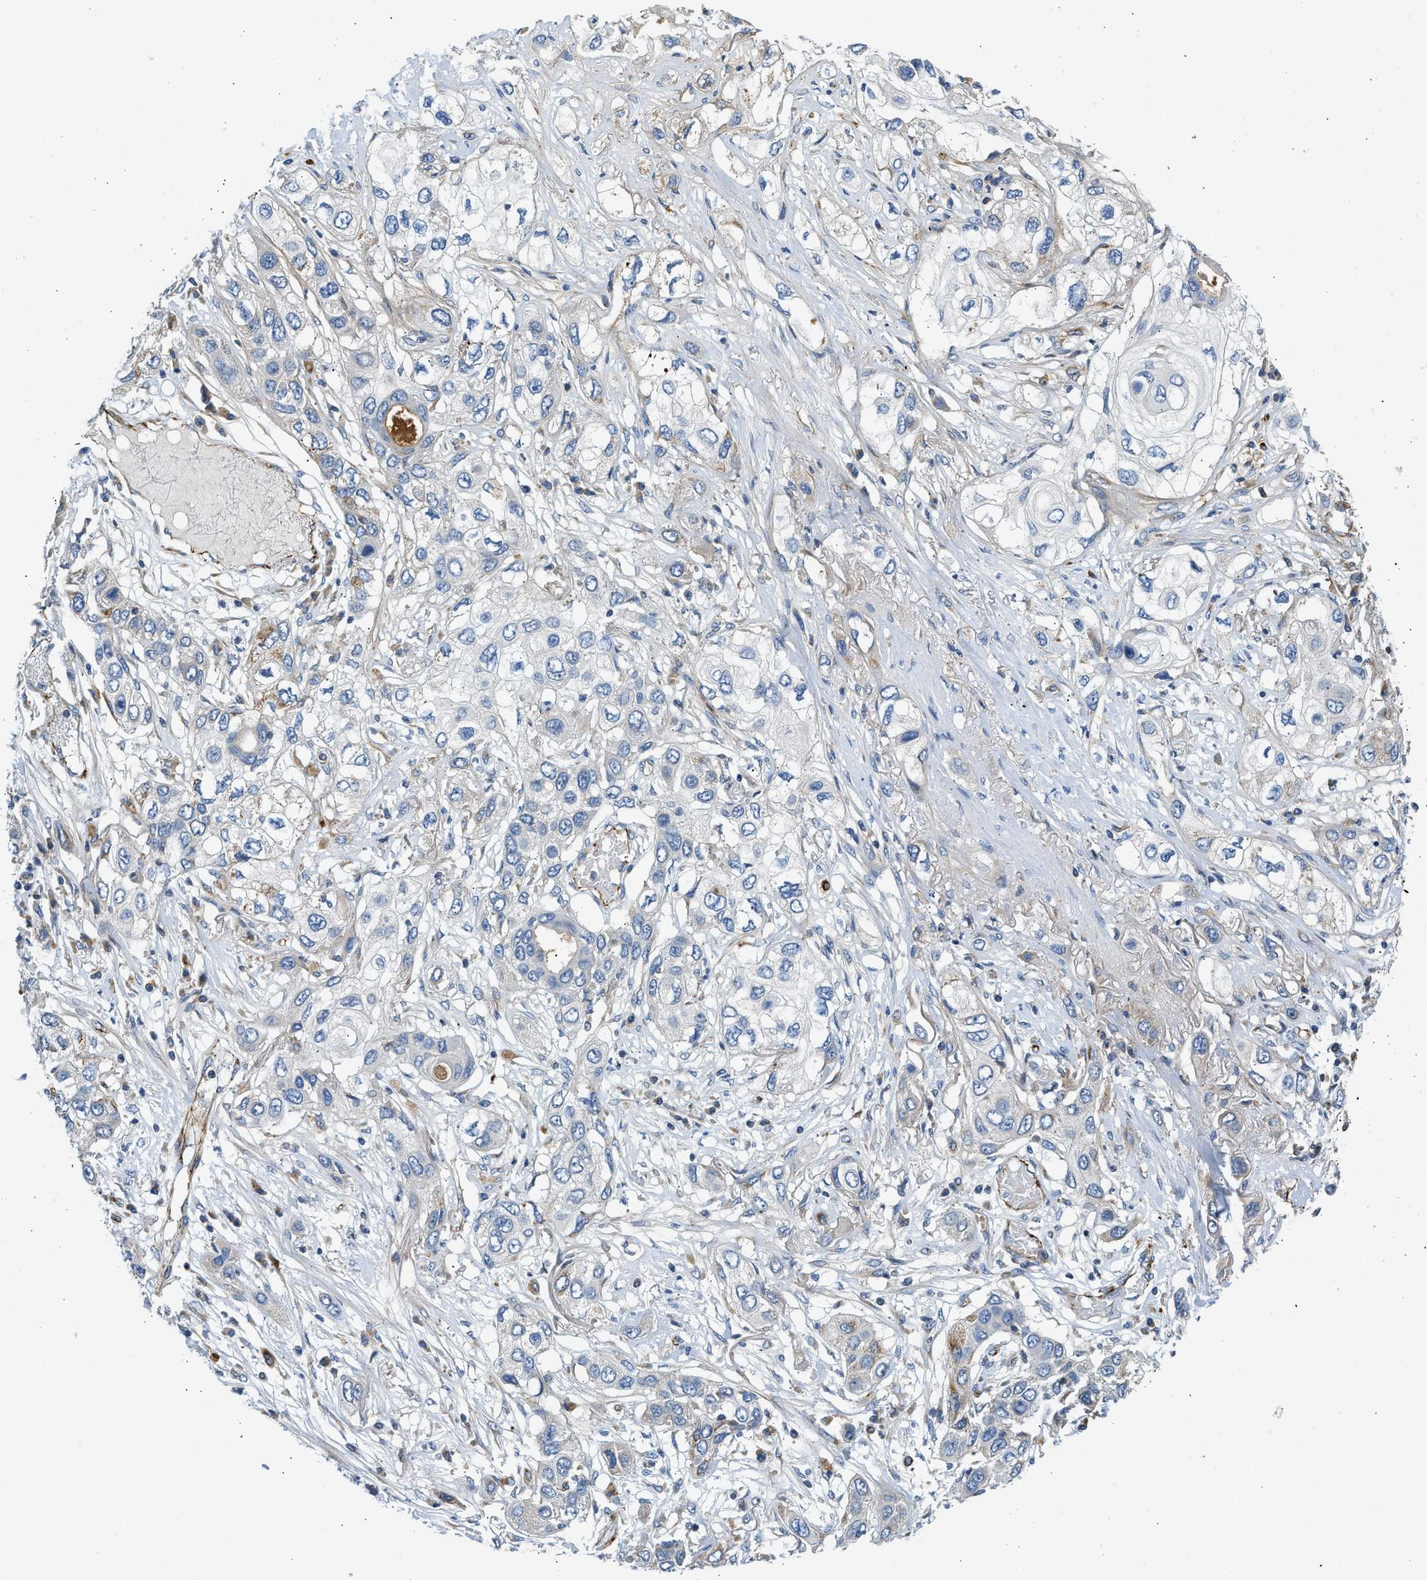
{"staining": {"intensity": "moderate", "quantity": "<25%", "location": "cytoplasmic/membranous"}, "tissue": "lung cancer", "cell_type": "Tumor cells", "image_type": "cancer", "snomed": [{"axis": "morphology", "description": "Squamous cell carcinoma, NOS"}, {"axis": "topography", "description": "Lung"}], "caption": "Tumor cells display moderate cytoplasmic/membranous expression in about <25% of cells in lung squamous cell carcinoma.", "gene": "ULK4", "patient": {"sex": "male", "age": 71}}